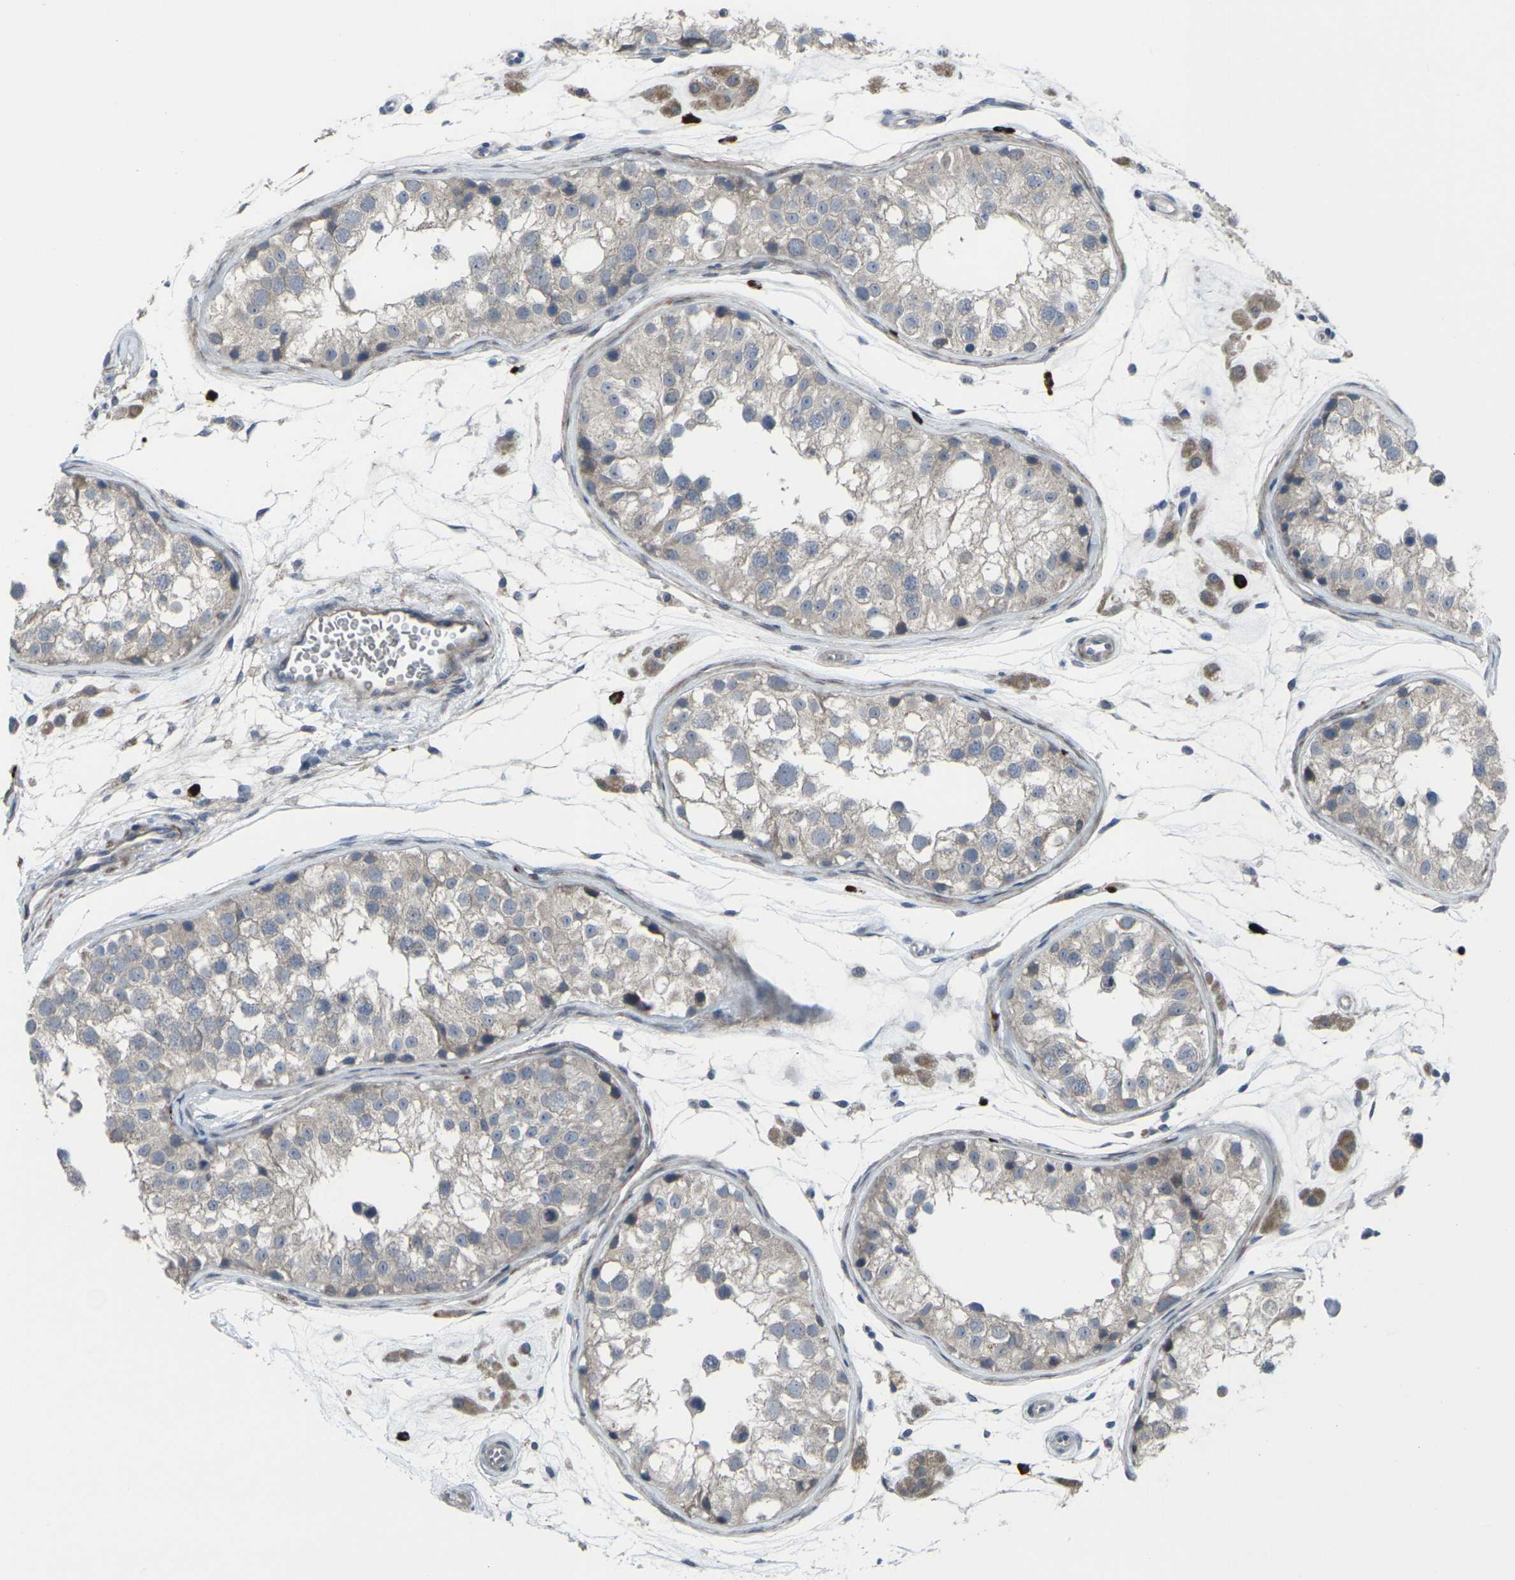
{"staining": {"intensity": "weak", "quantity": ">75%", "location": "cytoplasmic/membranous"}, "tissue": "testis", "cell_type": "Cells in seminiferous ducts", "image_type": "normal", "snomed": [{"axis": "morphology", "description": "Normal tissue, NOS"}, {"axis": "morphology", "description": "Adenocarcinoma, metastatic, NOS"}, {"axis": "topography", "description": "Testis"}], "caption": "IHC histopathology image of benign testis: human testis stained using immunohistochemistry (IHC) exhibits low levels of weak protein expression localized specifically in the cytoplasmic/membranous of cells in seminiferous ducts, appearing as a cytoplasmic/membranous brown color.", "gene": "CCR10", "patient": {"sex": "male", "age": 26}}